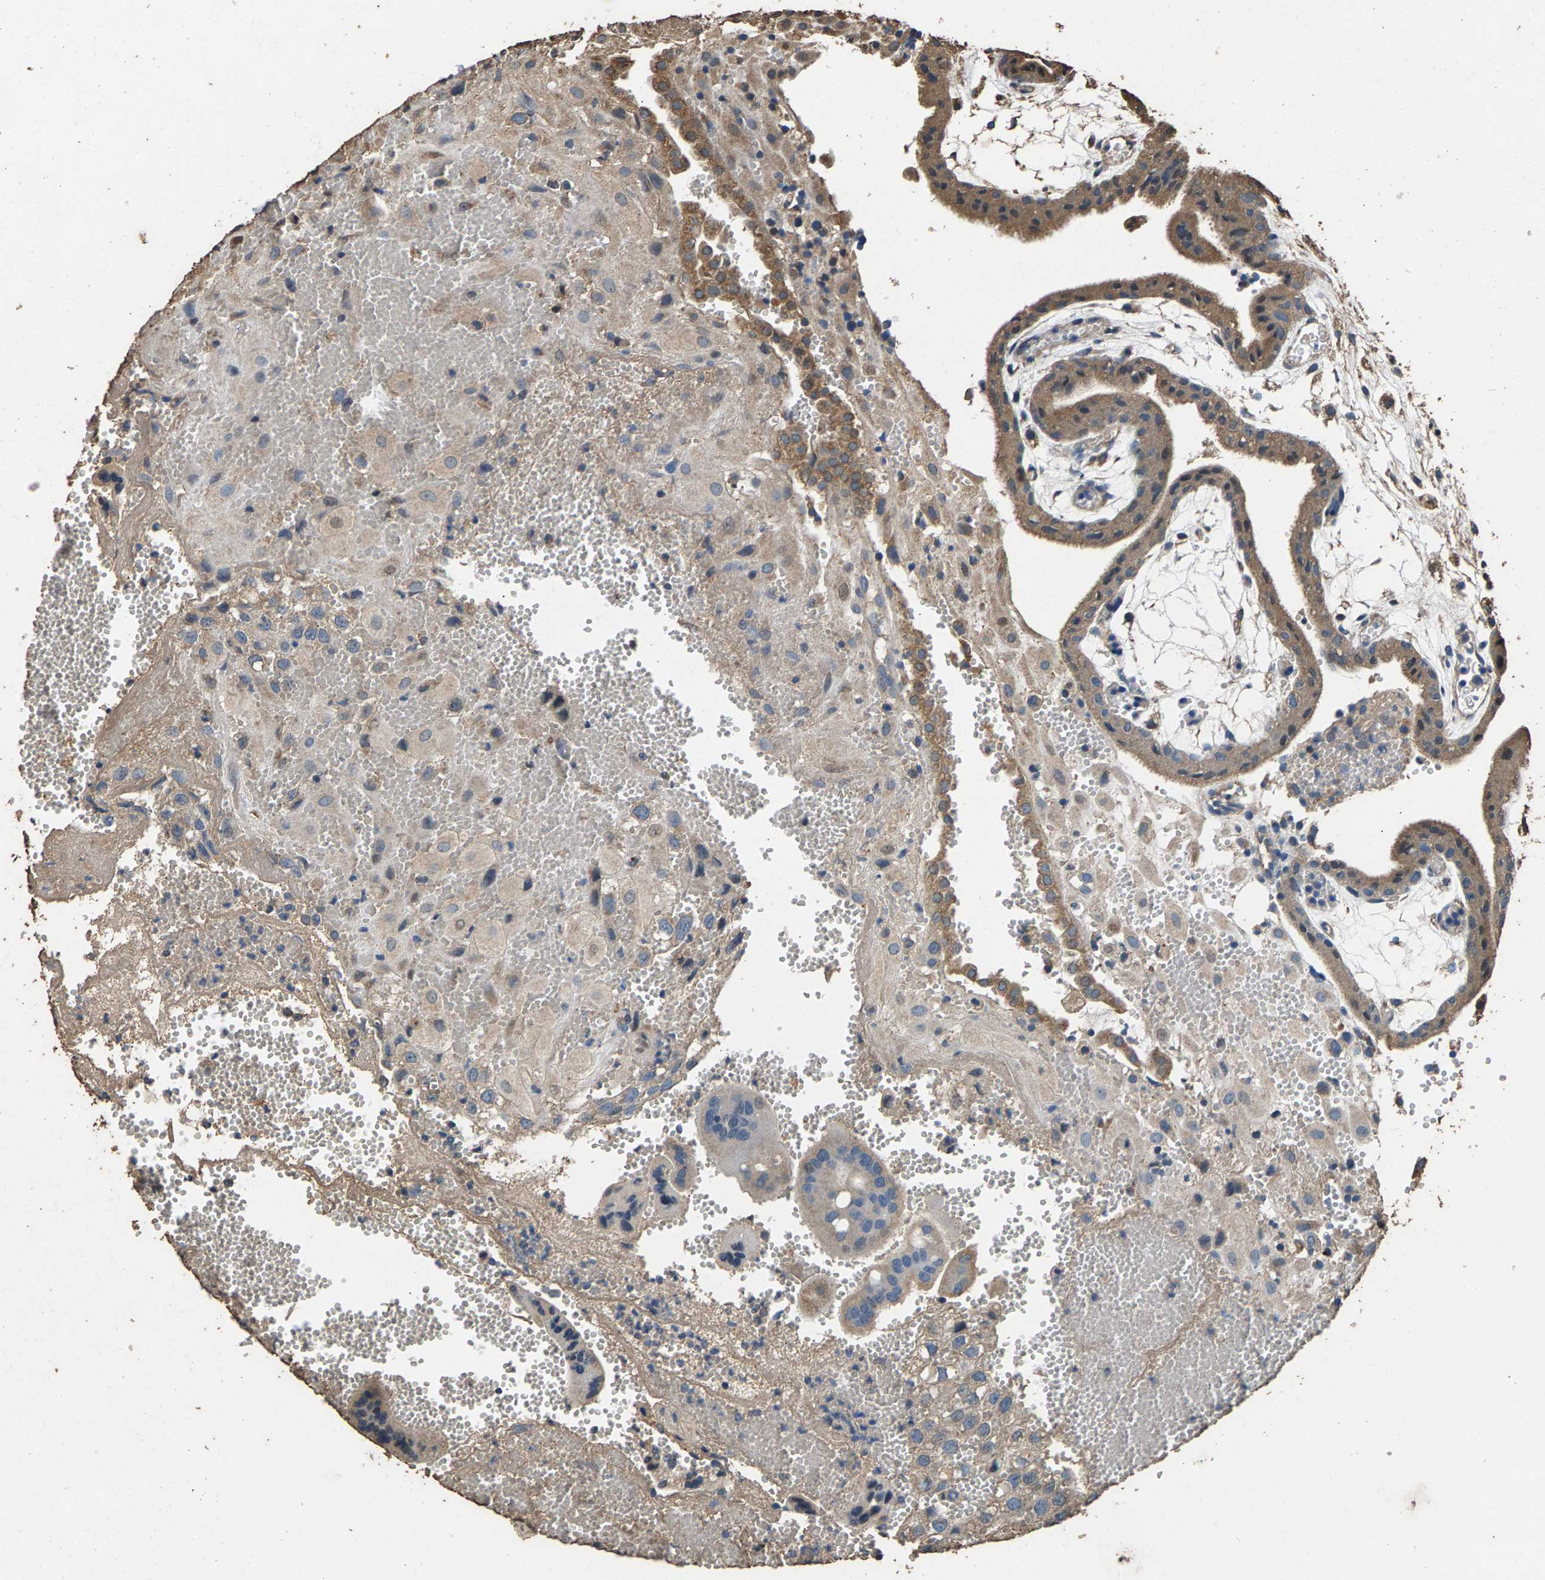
{"staining": {"intensity": "weak", "quantity": ">75%", "location": "cytoplasmic/membranous"}, "tissue": "placenta", "cell_type": "Decidual cells", "image_type": "normal", "snomed": [{"axis": "morphology", "description": "Normal tissue, NOS"}, {"axis": "topography", "description": "Placenta"}], "caption": "This histopathology image displays immunohistochemistry staining of unremarkable human placenta, with low weak cytoplasmic/membranous staining in about >75% of decidual cells.", "gene": "MRPL27", "patient": {"sex": "female", "age": 18}}